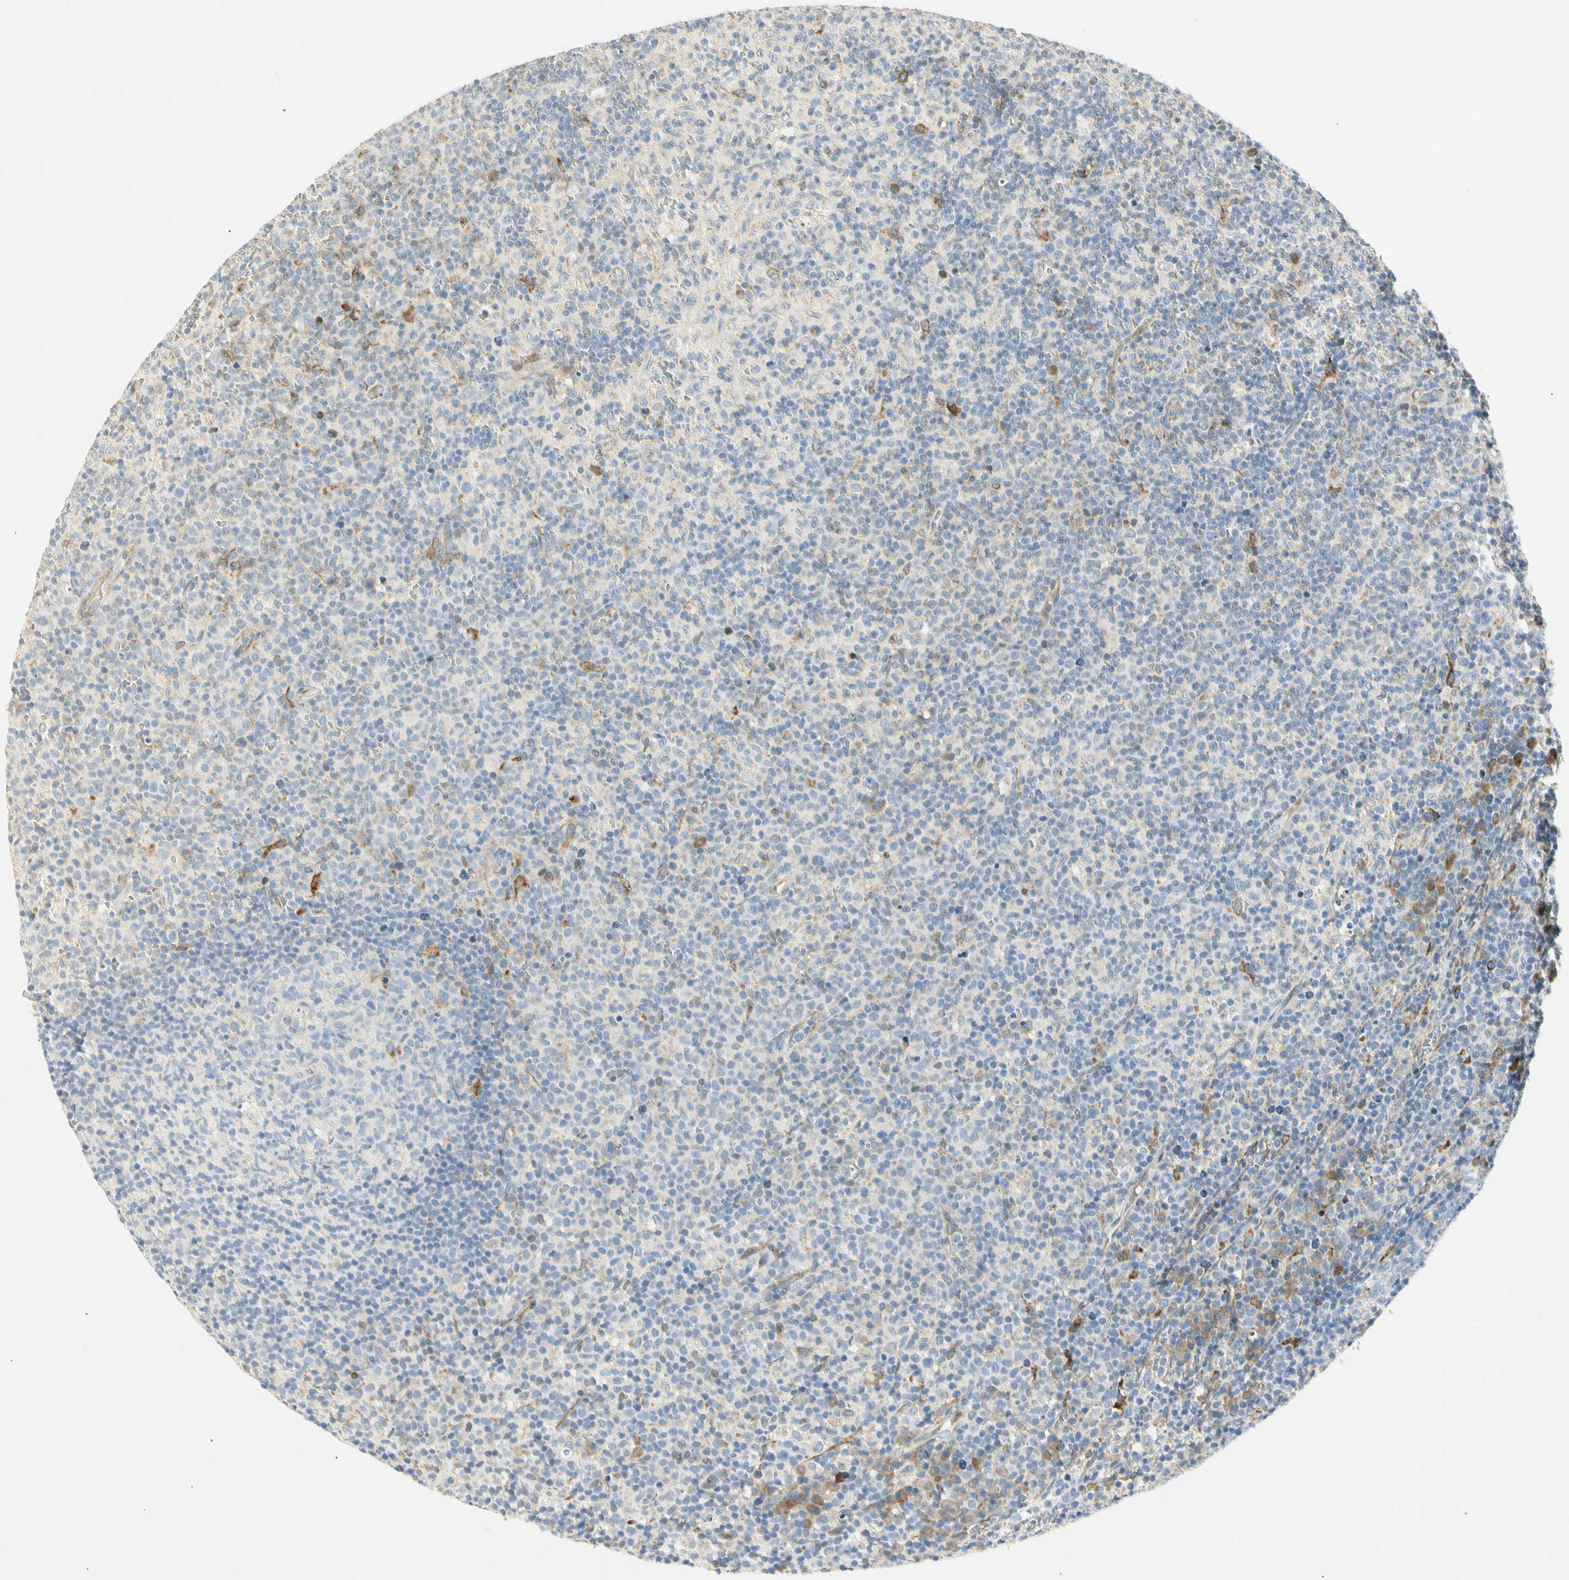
{"staining": {"intensity": "strong", "quantity": "<25%", "location": "cytoplasmic/membranous"}, "tissue": "lymph node", "cell_type": "Germinal center cells", "image_type": "normal", "snomed": [{"axis": "morphology", "description": "Normal tissue, NOS"}, {"axis": "morphology", "description": "Inflammation, NOS"}, {"axis": "topography", "description": "Lymph node"}], "caption": "An immunohistochemistry histopathology image of benign tissue is shown. Protein staining in brown shows strong cytoplasmic/membranous positivity in lymph node within germinal center cells.", "gene": "TNFSF11", "patient": {"sex": "male", "age": 55}}